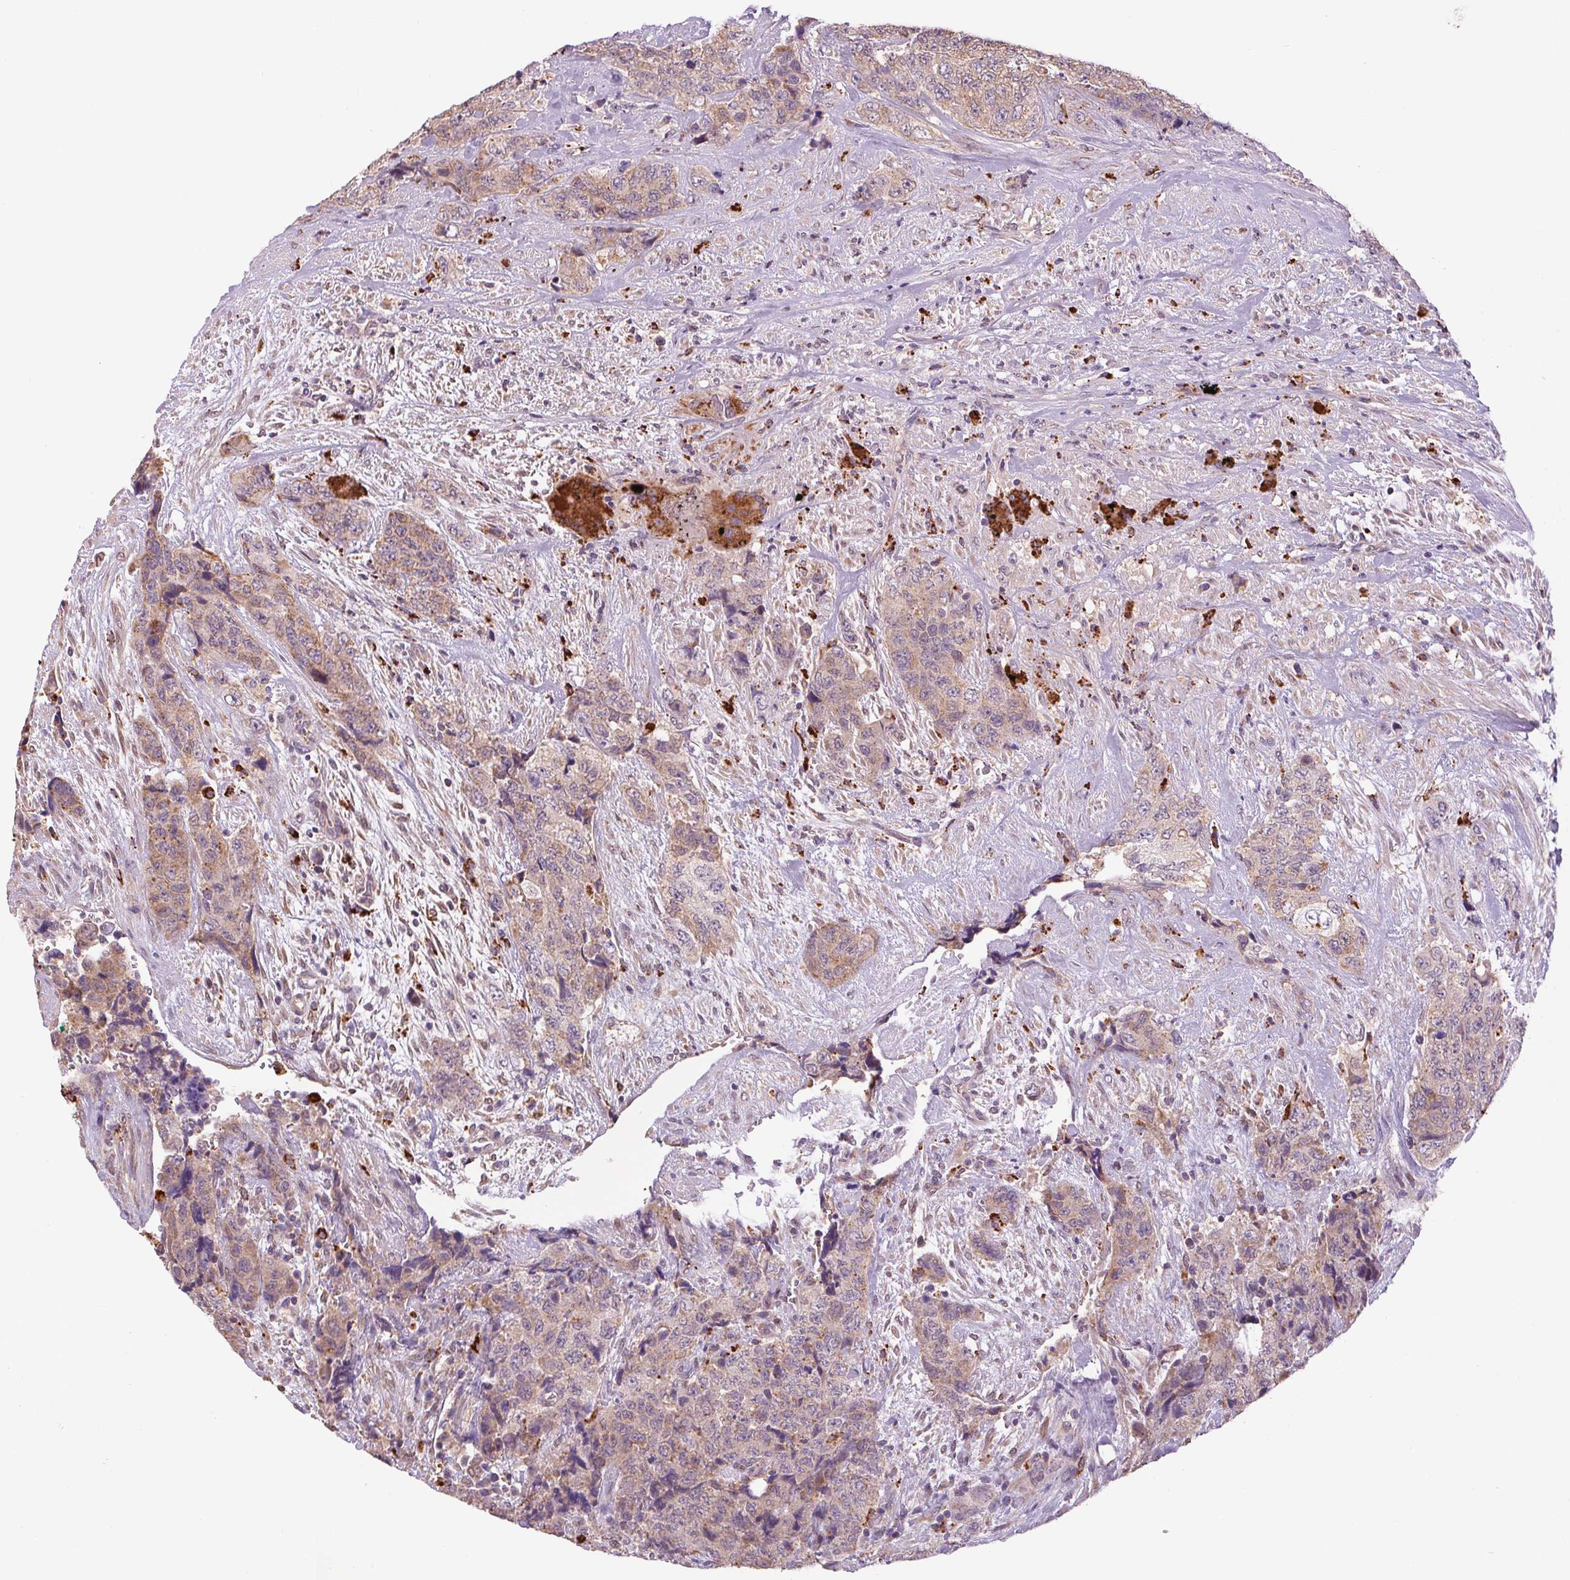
{"staining": {"intensity": "weak", "quantity": ">75%", "location": "cytoplasmic/membranous"}, "tissue": "urothelial cancer", "cell_type": "Tumor cells", "image_type": "cancer", "snomed": [{"axis": "morphology", "description": "Urothelial carcinoma, High grade"}, {"axis": "topography", "description": "Urinary bladder"}], "caption": "Immunohistochemistry of human urothelial cancer displays low levels of weak cytoplasmic/membranous expression in about >75% of tumor cells. The staining is performed using DAB brown chromogen to label protein expression. The nuclei are counter-stained blue using hematoxylin.", "gene": "ADH5", "patient": {"sex": "female", "age": 78}}